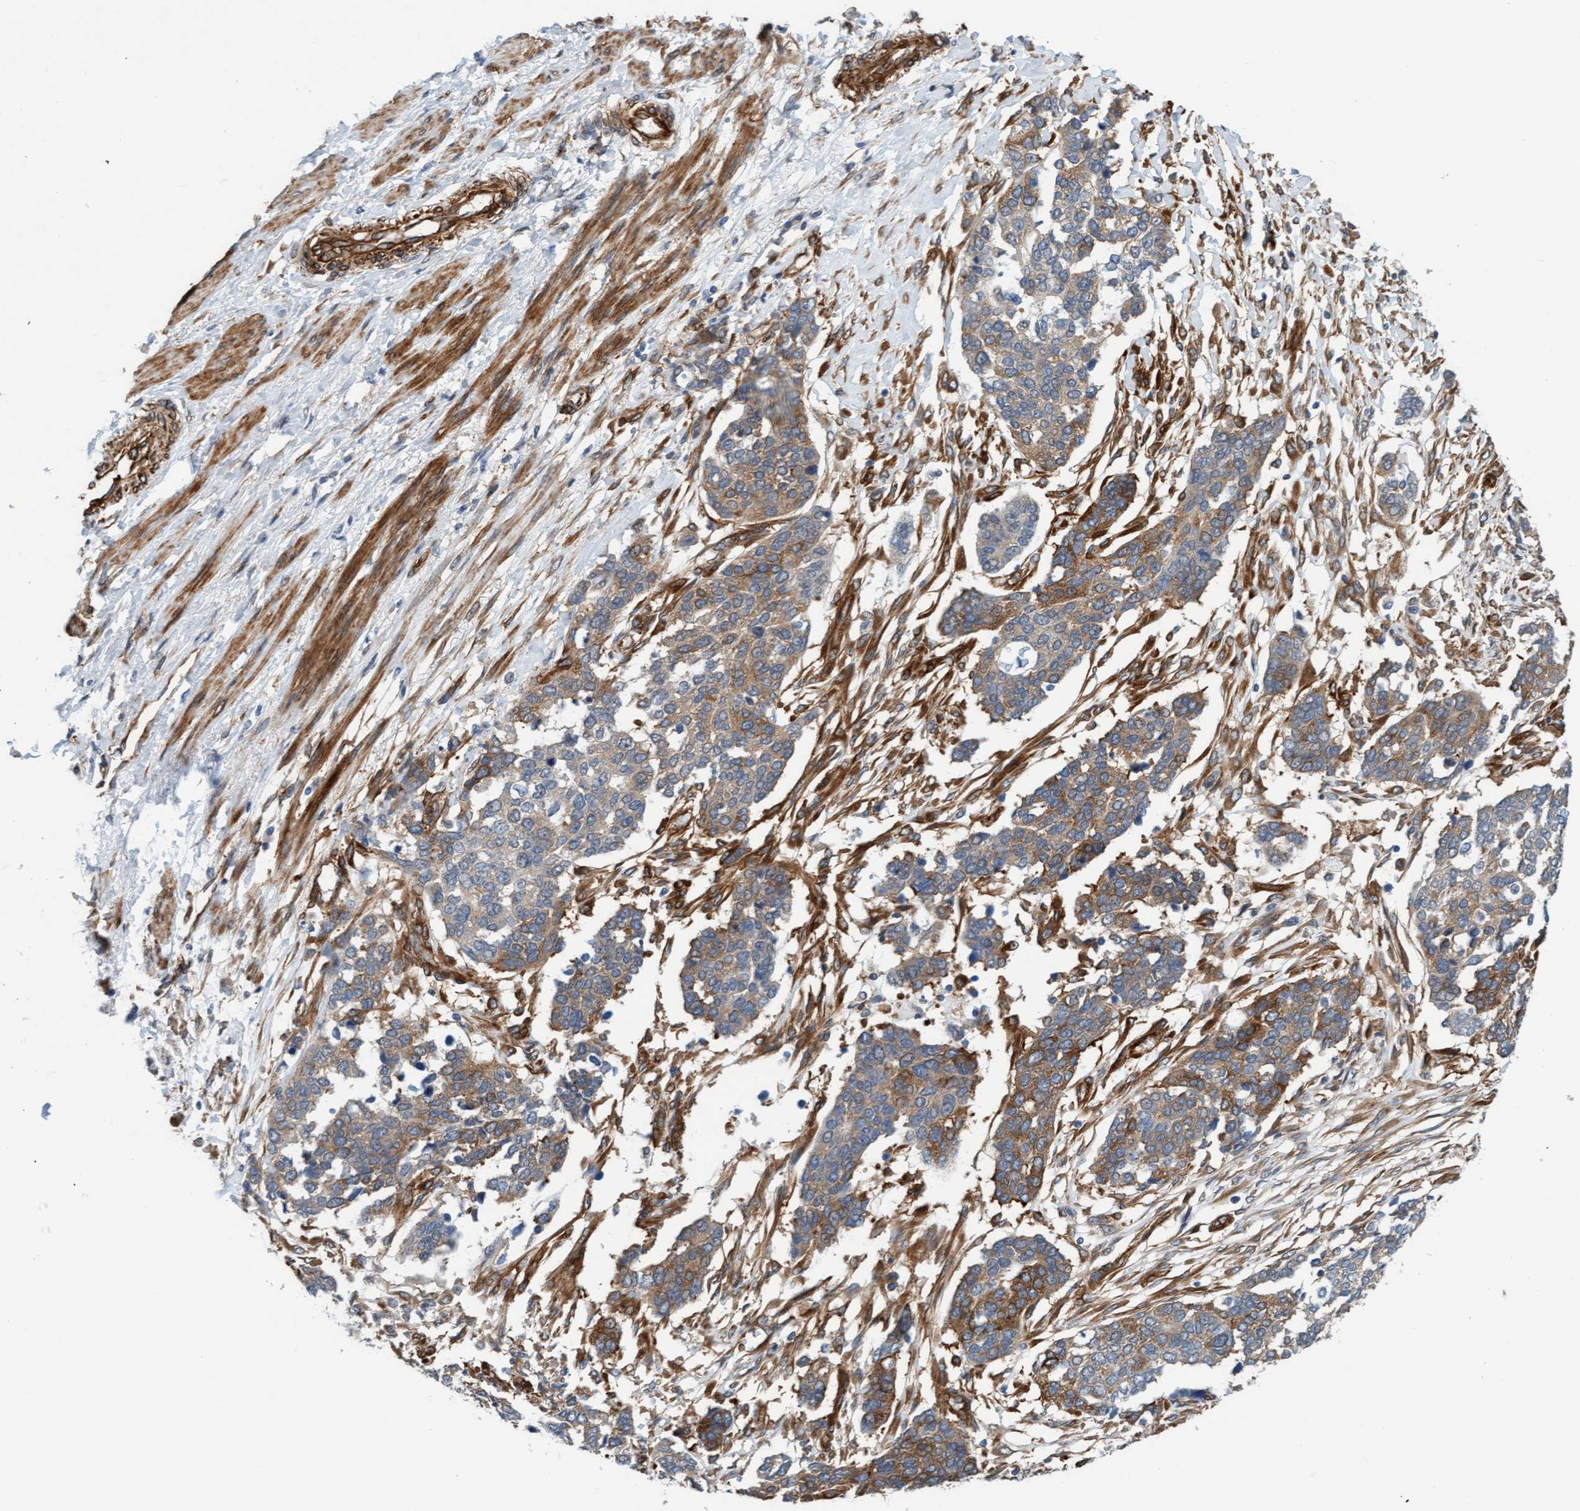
{"staining": {"intensity": "moderate", "quantity": ">75%", "location": "cytoplasmic/membranous"}, "tissue": "ovarian cancer", "cell_type": "Tumor cells", "image_type": "cancer", "snomed": [{"axis": "morphology", "description": "Cystadenocarcinoma, serous, NOS"}, {"axis": "topography", "description": "Ovary"}], "caption": "This is a histology image of IHC staining of ovarian cancer (serous cystadenocarcinoma), which shows moderate expression in the cytoplasmic/membranous of tumor cells.", "gene": "FMNL3", "patient": {"sex": "female", "age": 44}}